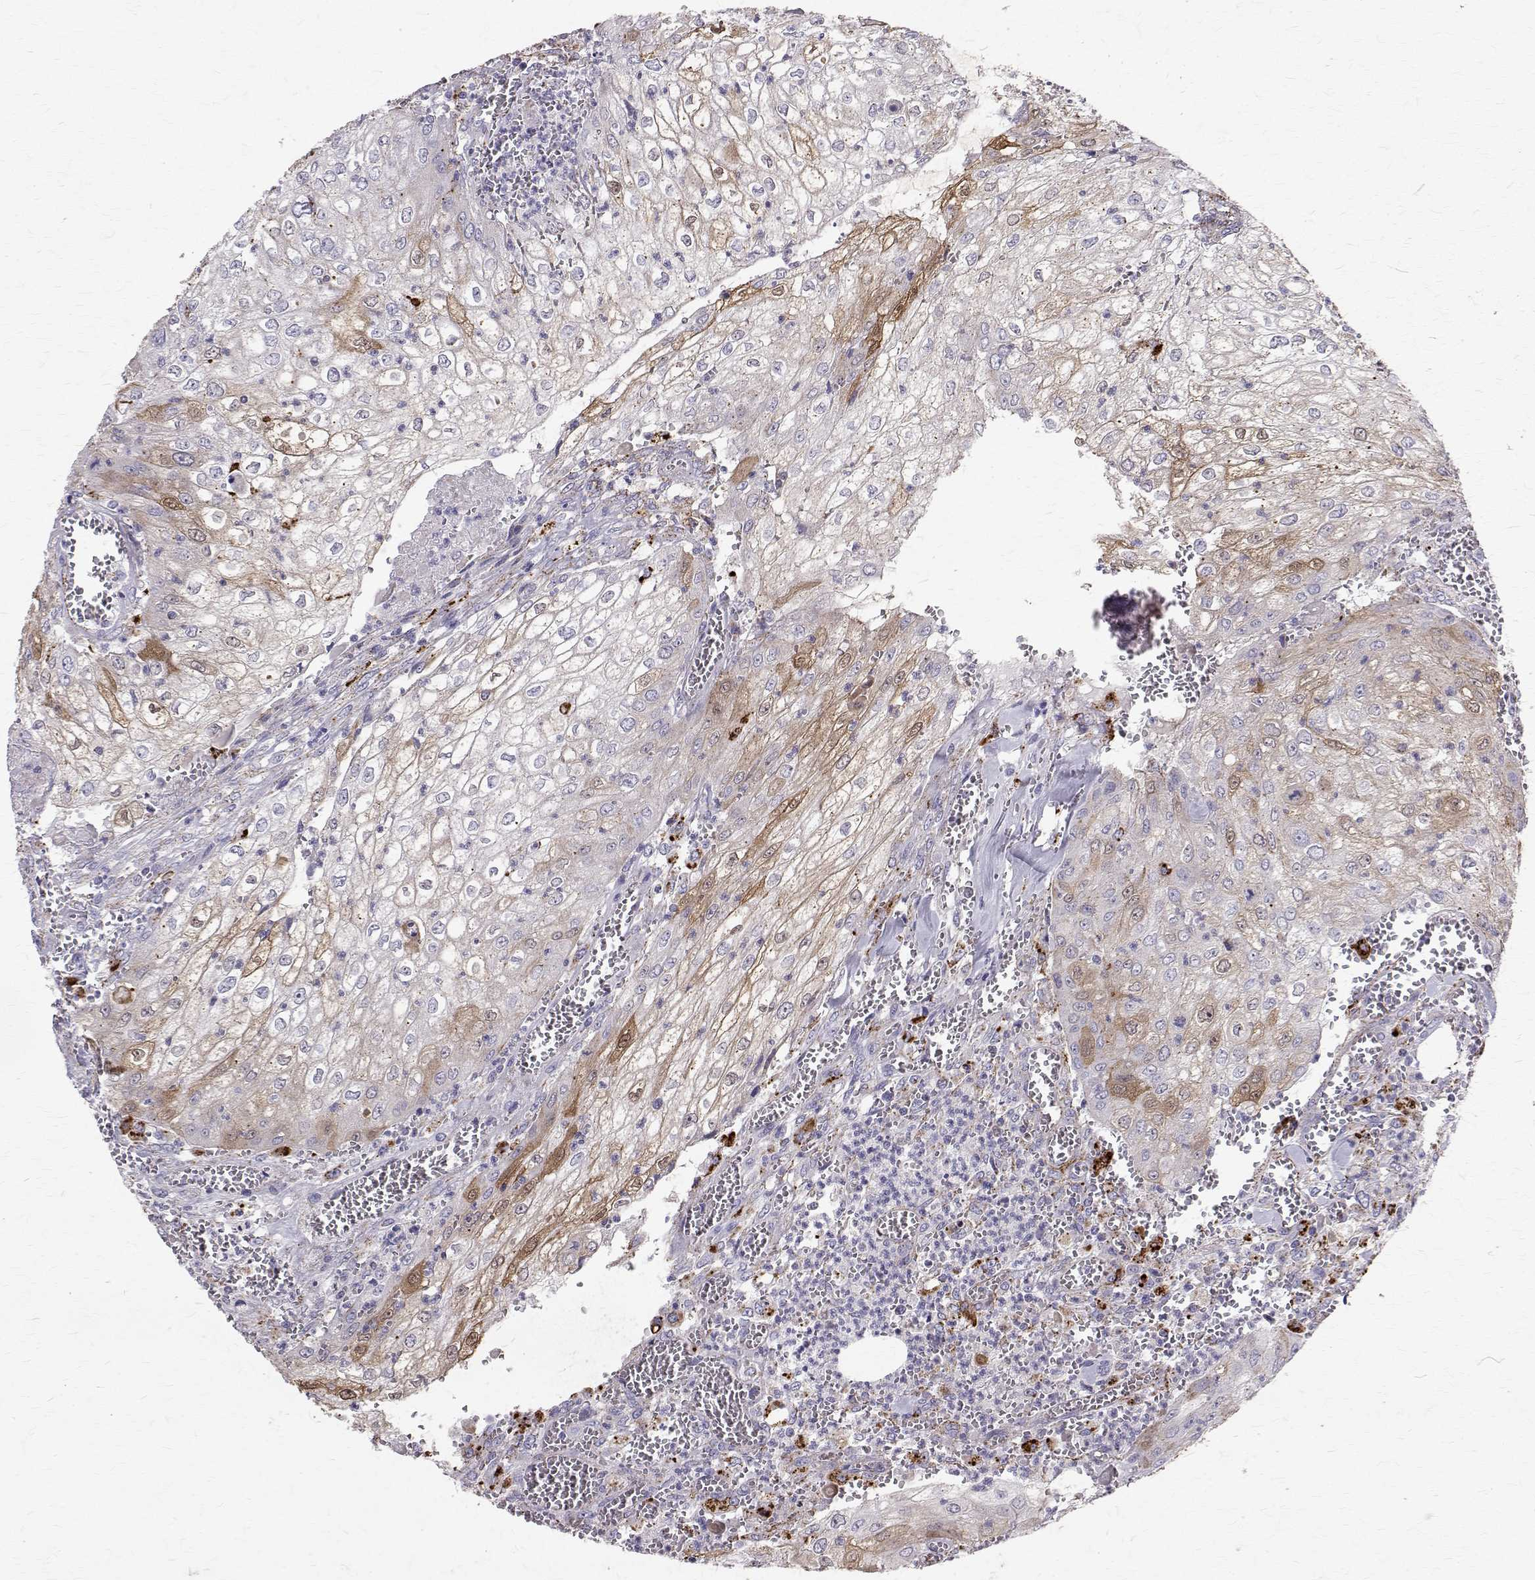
{"staining": {"intensity": "moderate", "quantity": "<25%", "location": "cytoplasmic/membranous,nuclear"}, "tissue": "urothelial cancer", "cell_type": "Tumor cells", "image_type": "cancer", "snomed": [{"axis": "morphology", "description": "Urothelial carcinoma, High grade"}, {"axis": "topography", "description": "Urinary bladder"}], "caption": "Protein analysis of urothelial cancer tissue exhibits moderate cytoplasmic/membranous and nuclear staining in approximately <25% of tumor cells. The staining was performed using DAB (3,3'-diaminobenzidine) to visualize the protein expression in brown, while the nuclei were stained in blue with hematoxylin (Magnification: 20x).", "gene": "TPP1", "patient": {"sex": "male", "age": 62}}